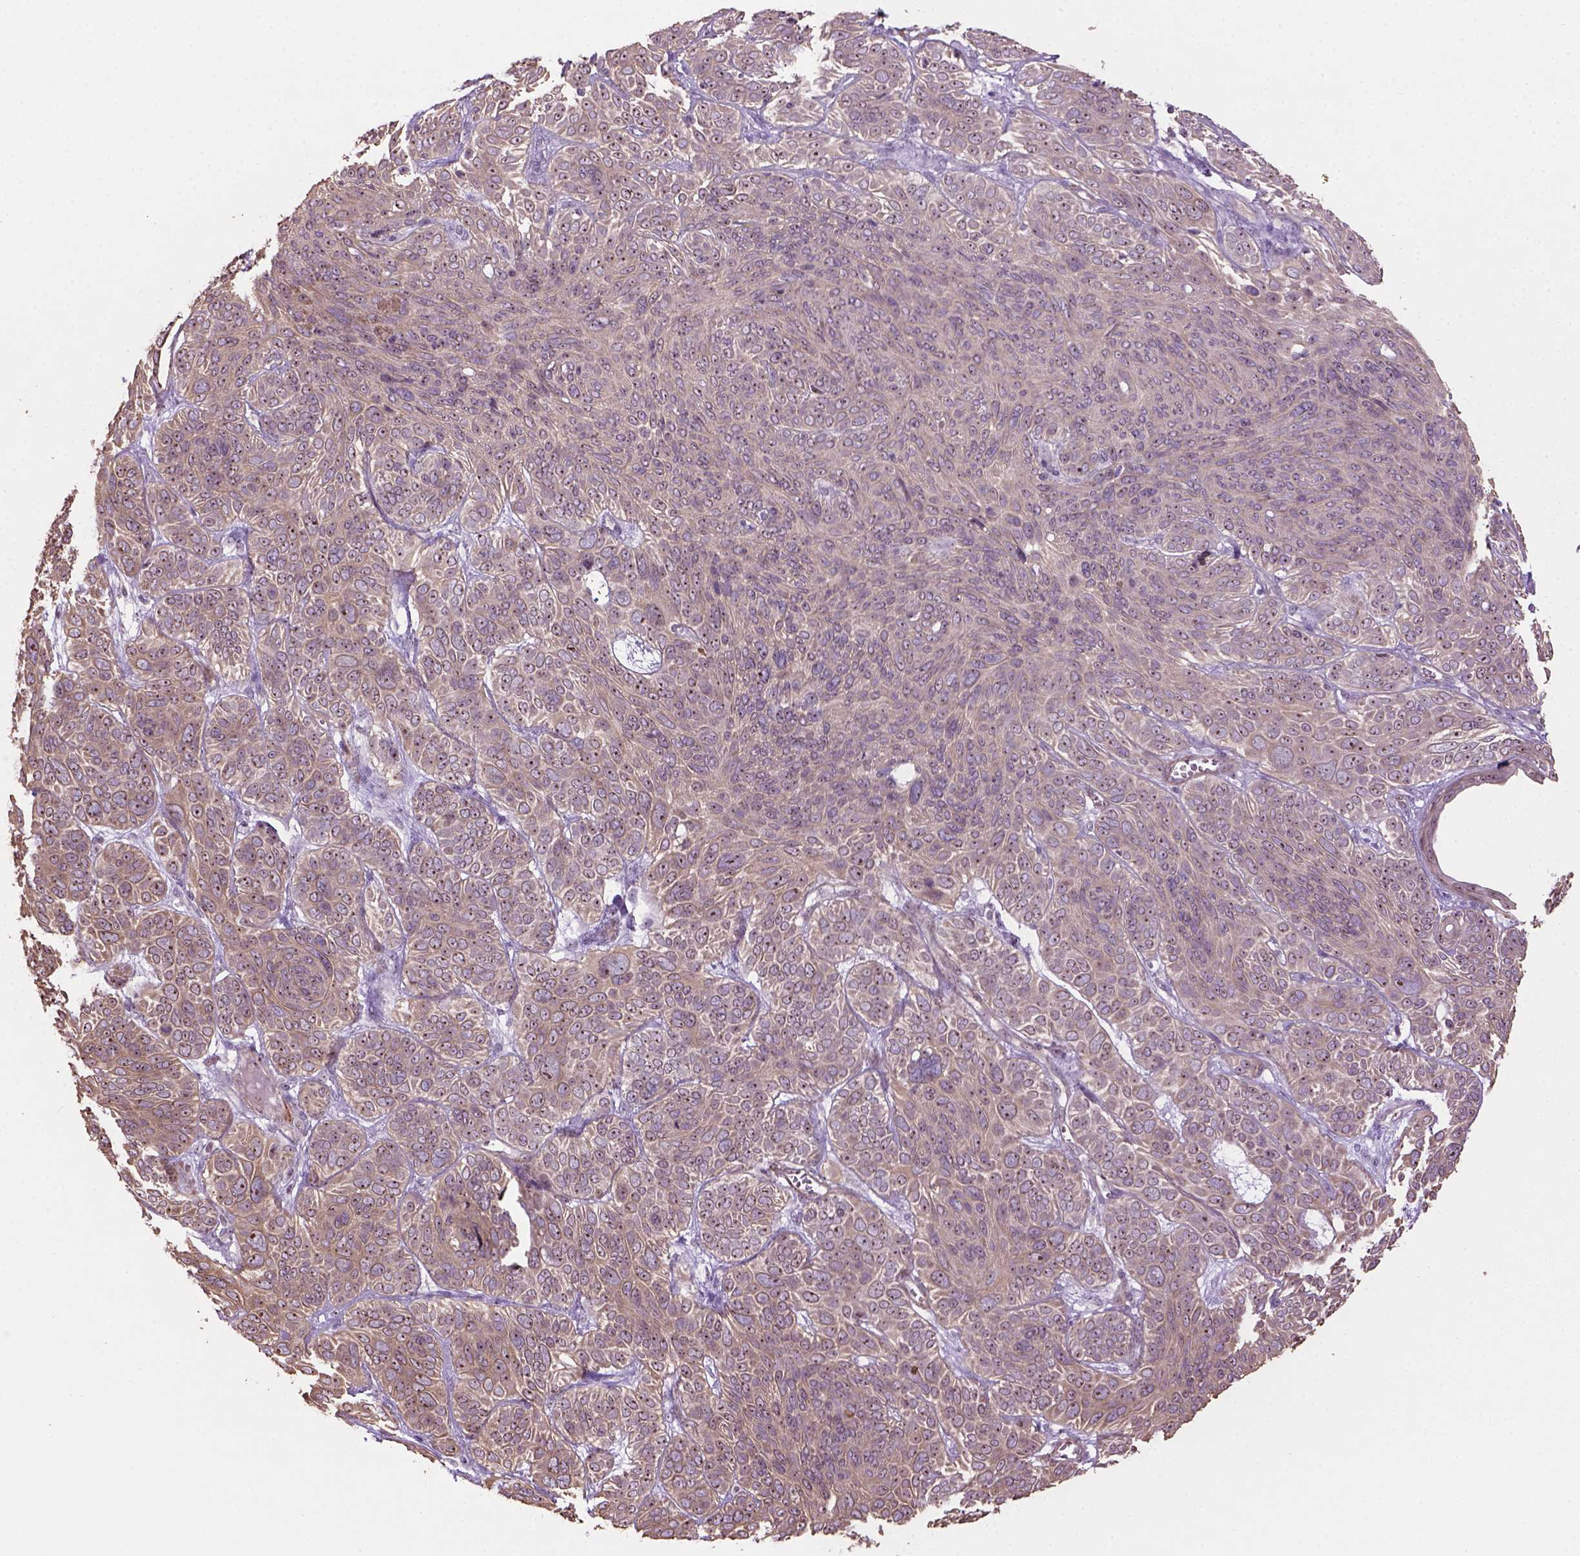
{"staining": {"intensity": "moderate", "quantity": ">75%", "location": "nuclear"}, "tissue": "skin cancer", "cell_type": "Tumor cells", "image_type": "cancer", "snomed": [{"axis": "morphology", "description": "Basal cell carcinoma"}, {"axis": "topography", "description": "Skin"}, {"axis": "topography", "description": "Skin of face"}], "caption": "The micrograph shows staining of basal cell carcinoma (skin), revealing moderate nuclear protein staining (brown color) within tumor cells. (Stains: DAB (3,3'-diaminobenzidine) in brown, nuclei in blue, Microscopy: brightfield microscopy at high magnification).", "gene": "RRS1", "patient": {"sex": "male", "age": 73}}